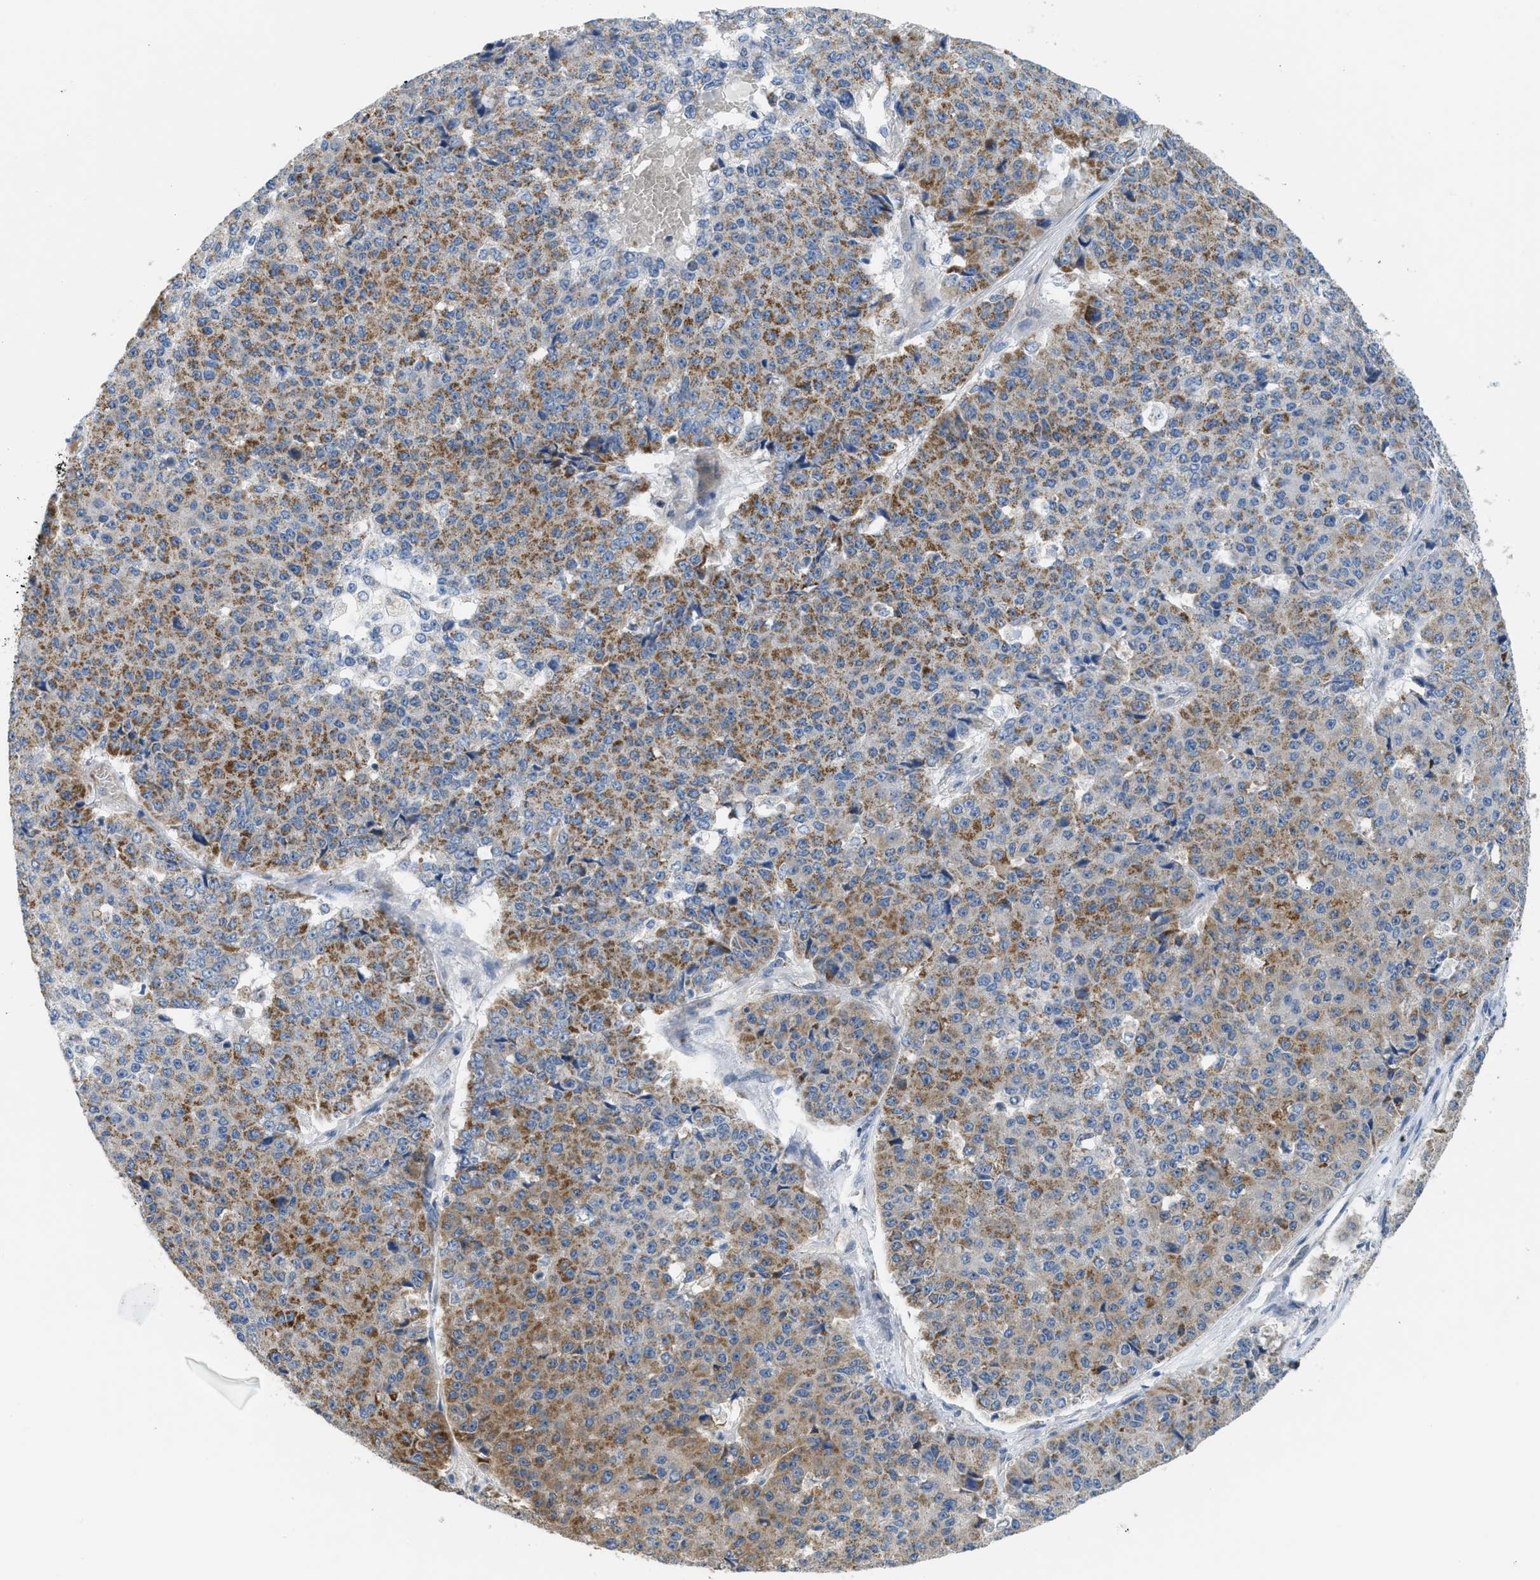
{"staining": {"intensity": "moderate", "quantity": ">75%", "location": "cytoplasmic/membranous"}, "tissue": "pancreatic cancer", "cell_type": "Tumor cells", "image_type": "cancer", "snomed": [{"axis": "morphology", "description": "Adenocarcinoma, NOS"}, {"axis": "topography", "description": "Pancreas"}], "caption": "Pancreatic cancer (adenocarcinoma) stained for a protein exhibits moderate cytoplasmic/membranous positivity in tumor cells.", "gene": "GOT2", "patient": {"sex": "male", "age": 50}}